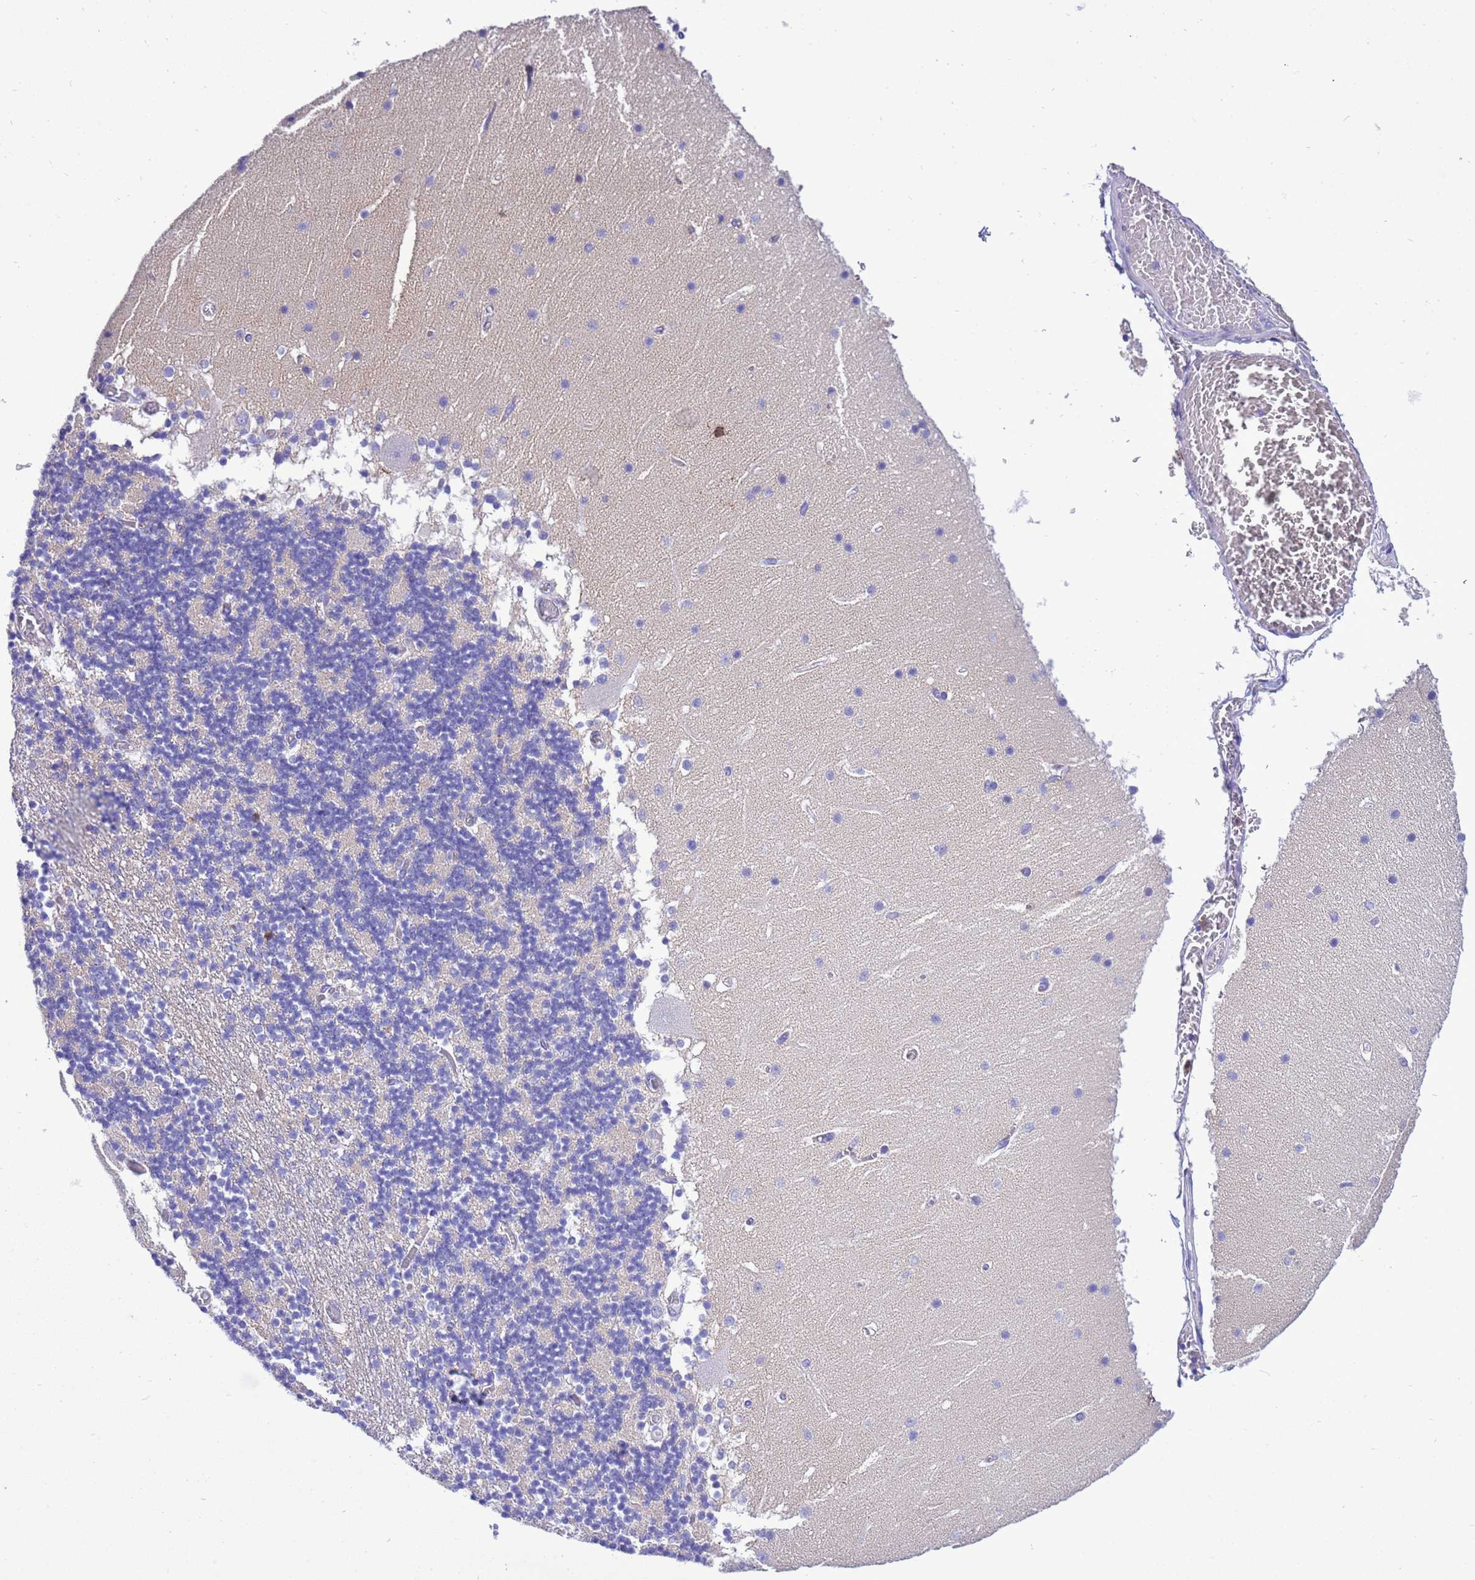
{"staining": {"intensity": "negative", "quantity": "none", "location": "none"}, "tissue": "cerebellum", "cell_type": "Cells in granular layer", "image_type": "normal", "snomed": [{"axis": "morphology", "description": "Normal tissue, NOS"}, {"axis": "topography", "description": "Cerebellum"}], "caption": "Cells in granular layer show no significant protein expression in normal cerebellum.", "gene": "KICS2", "patient": {"sex": "female", "age": 28}}